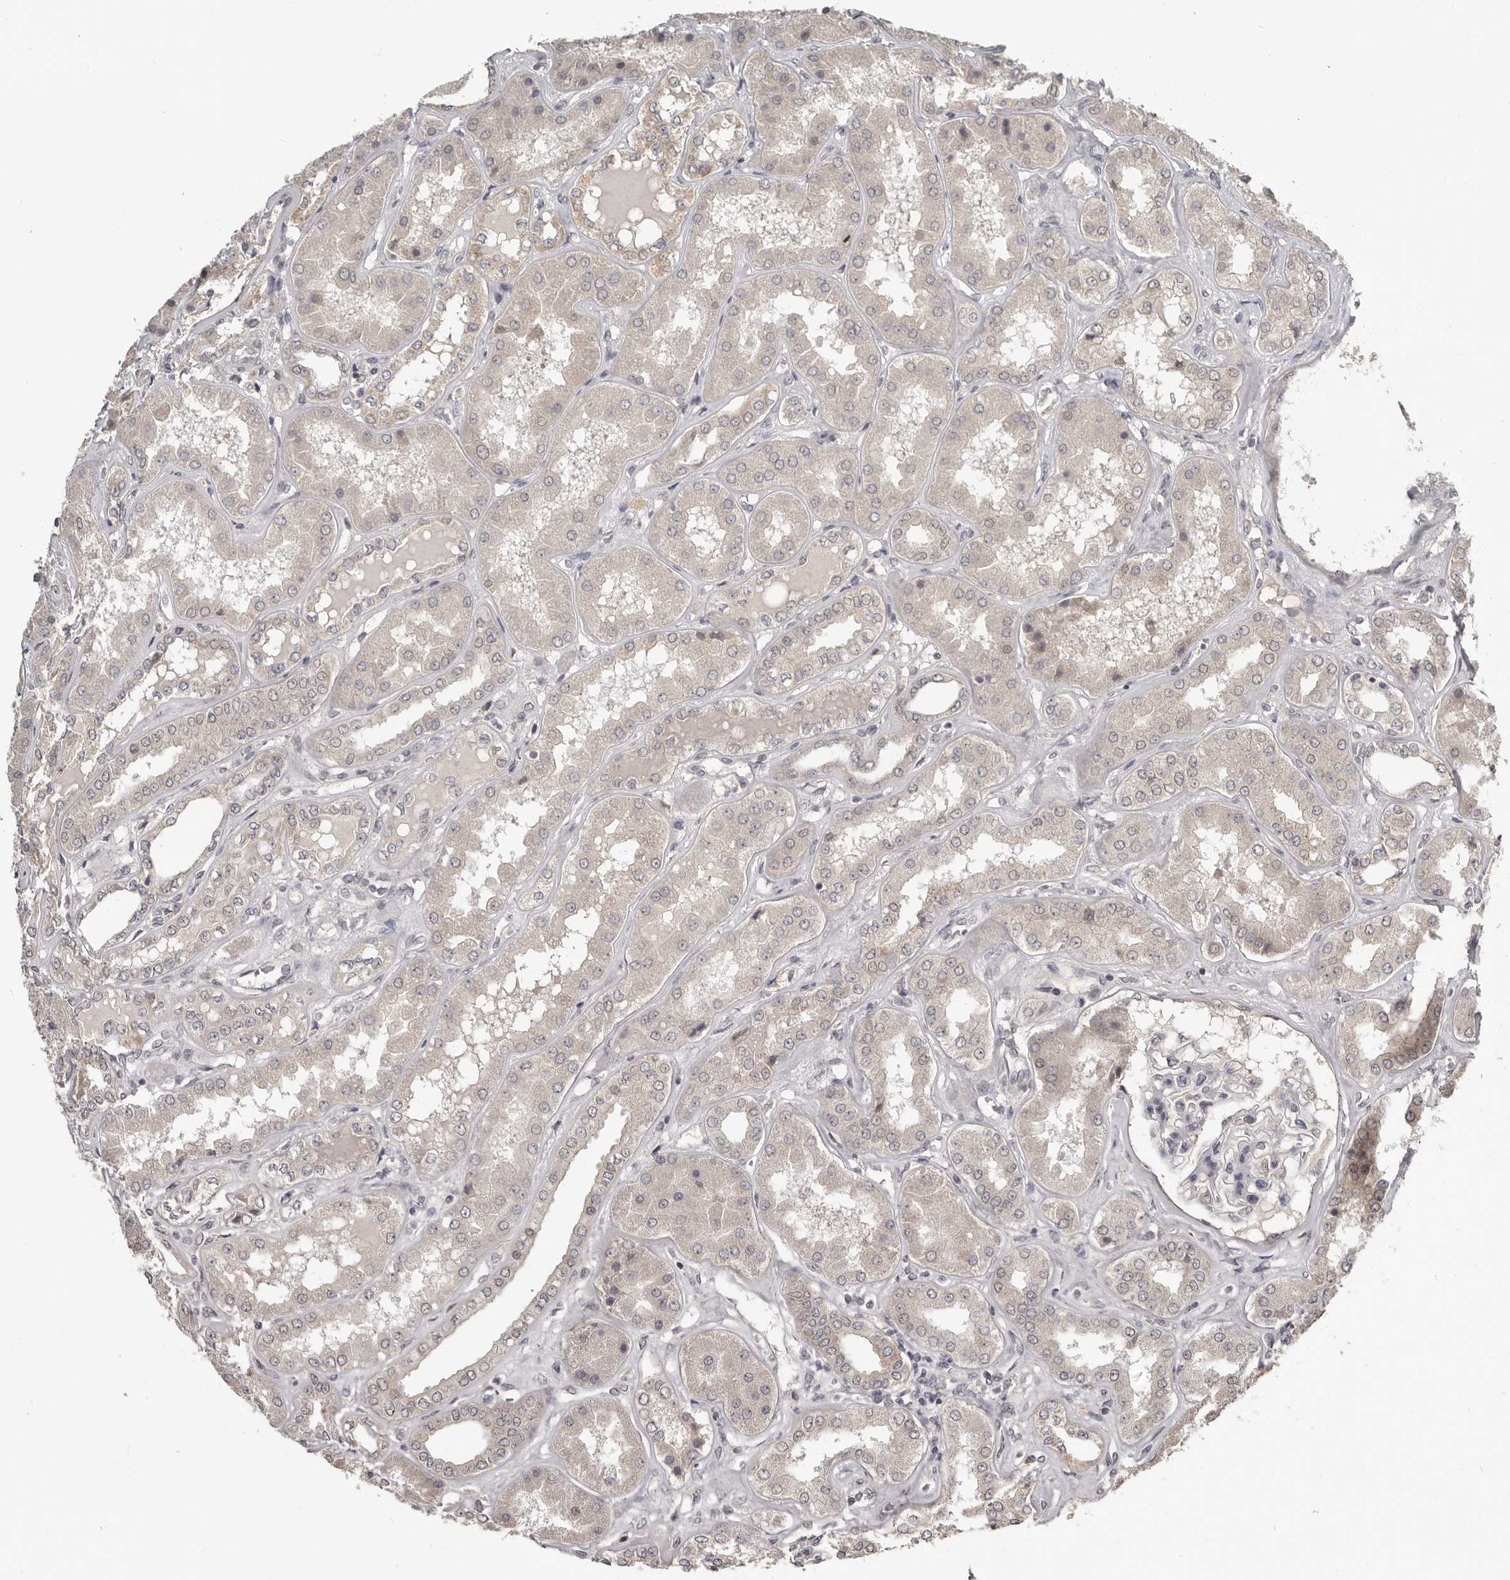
{"staining": {"intensity": "negative", "quantity": "none", "location": "none"}, "tissue": "kidney", "cell_type": "Cells in glomeruli", "image_type": "normal", "snomed": [{"axis": "morphology", "description": "Normal tissue, NOS"}, {"axis": "topography", "description": "Kidney"}], "caption": "Immunohistochemistry (IHC) image of normal kidney: human kidney stained with DAB reveals no significant protein expression in cells in glomeruli. (Brightfield microscopy of DAB IHC at high magnification).", "gene": "ZFP14", "patient": {"sex": "female", "age": 56}}